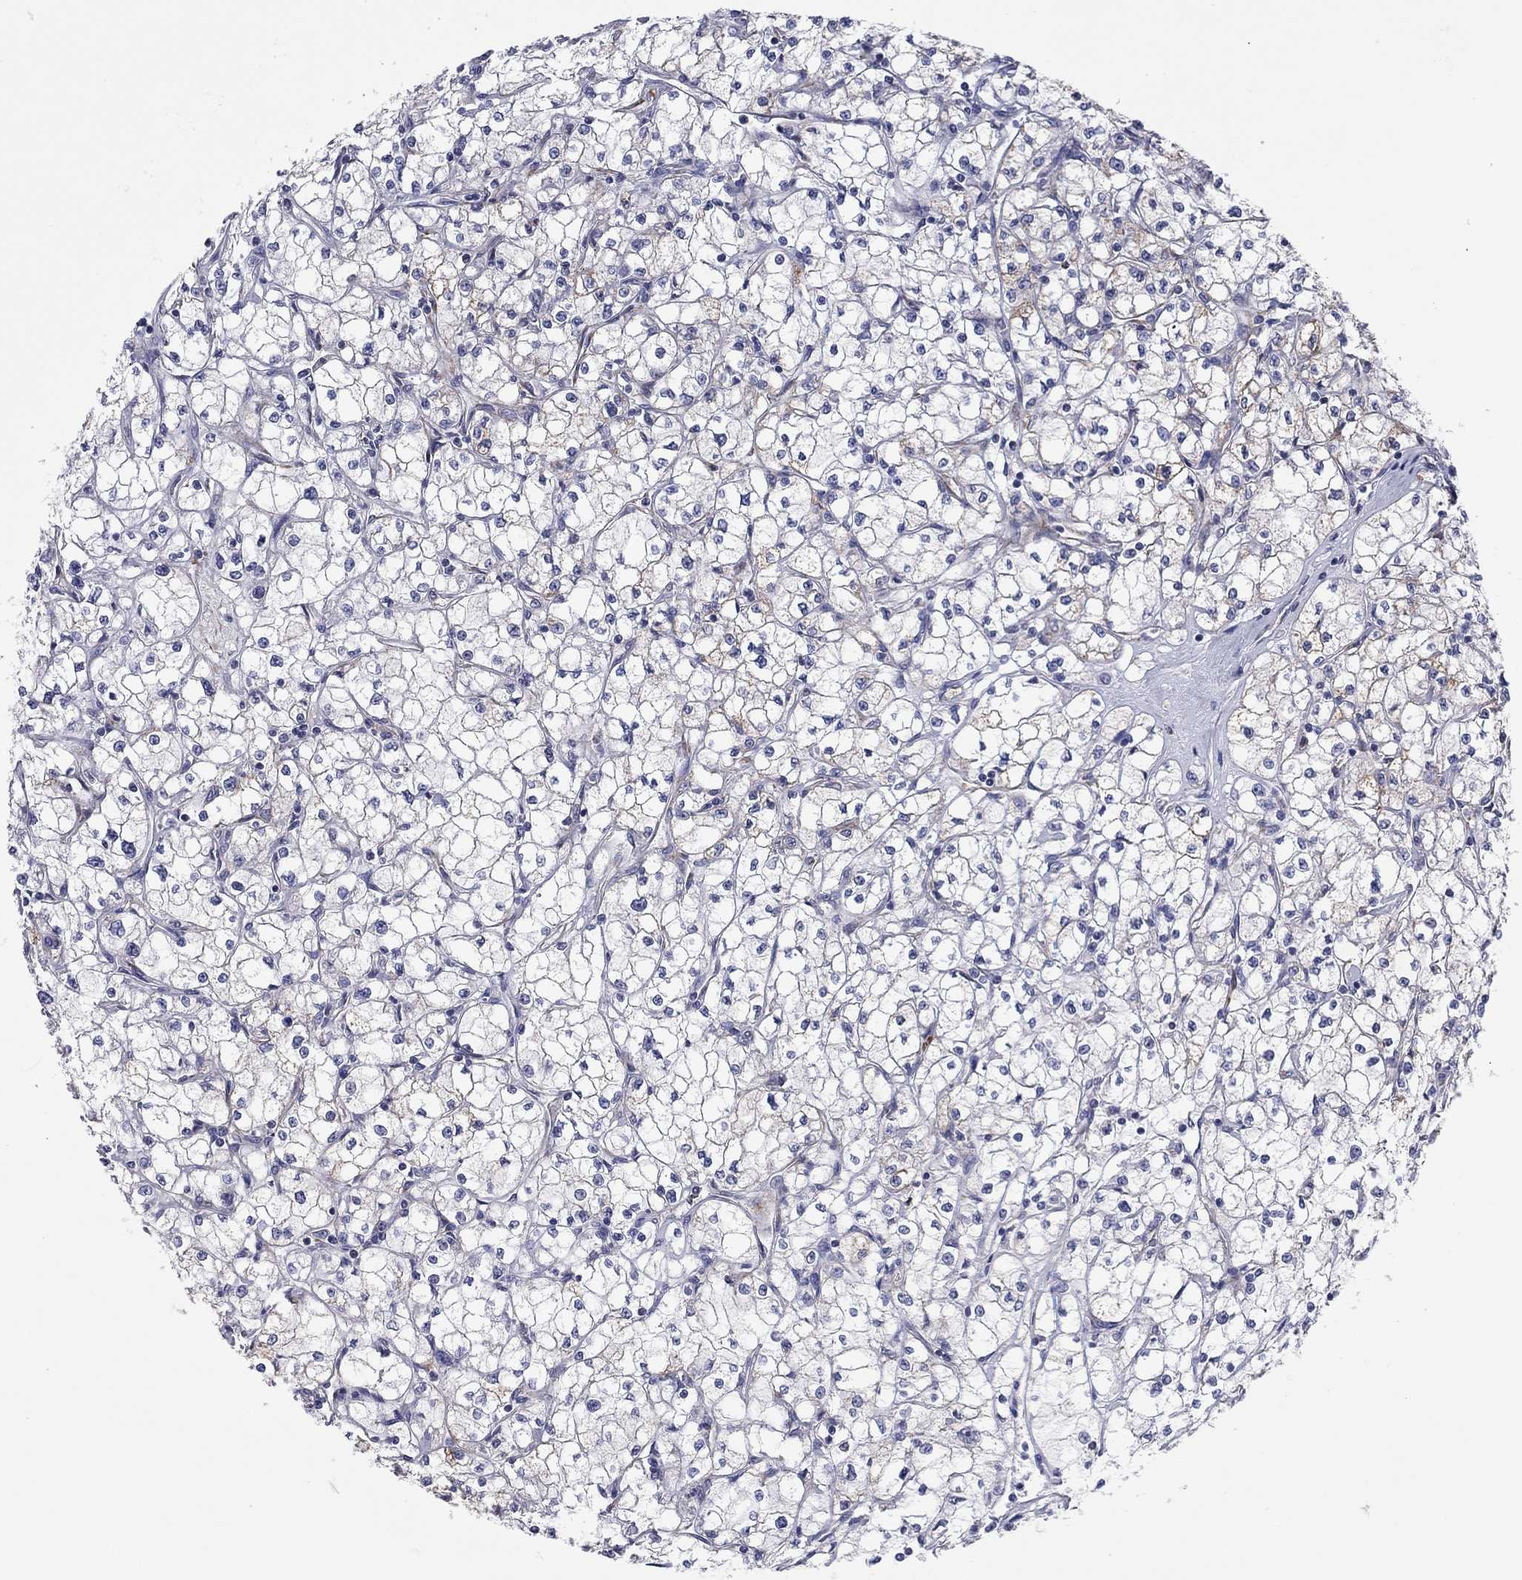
{"staining": {"intensity": "negative", "quantity": "none", "location": "none"}, "tissue": "renal cancer", "cell_type": "Tumor cells", "image_type": "cancer", "snomed": [{"axis": "morphology", "description": "Adenocarcinoma, NOS"}, {"axis": "topography", "description": "Kidney"}], "caption": "High power microscopy micrograph of an immunohistochemistry photomicrograph of renal cancer, revealing no significant expression in tumor cells. (Immunohistochemistry (ihc), brightfield microscopy, high magnification).", "gene": "MGST3", "patient": {"sex": "male", "age": 67}}